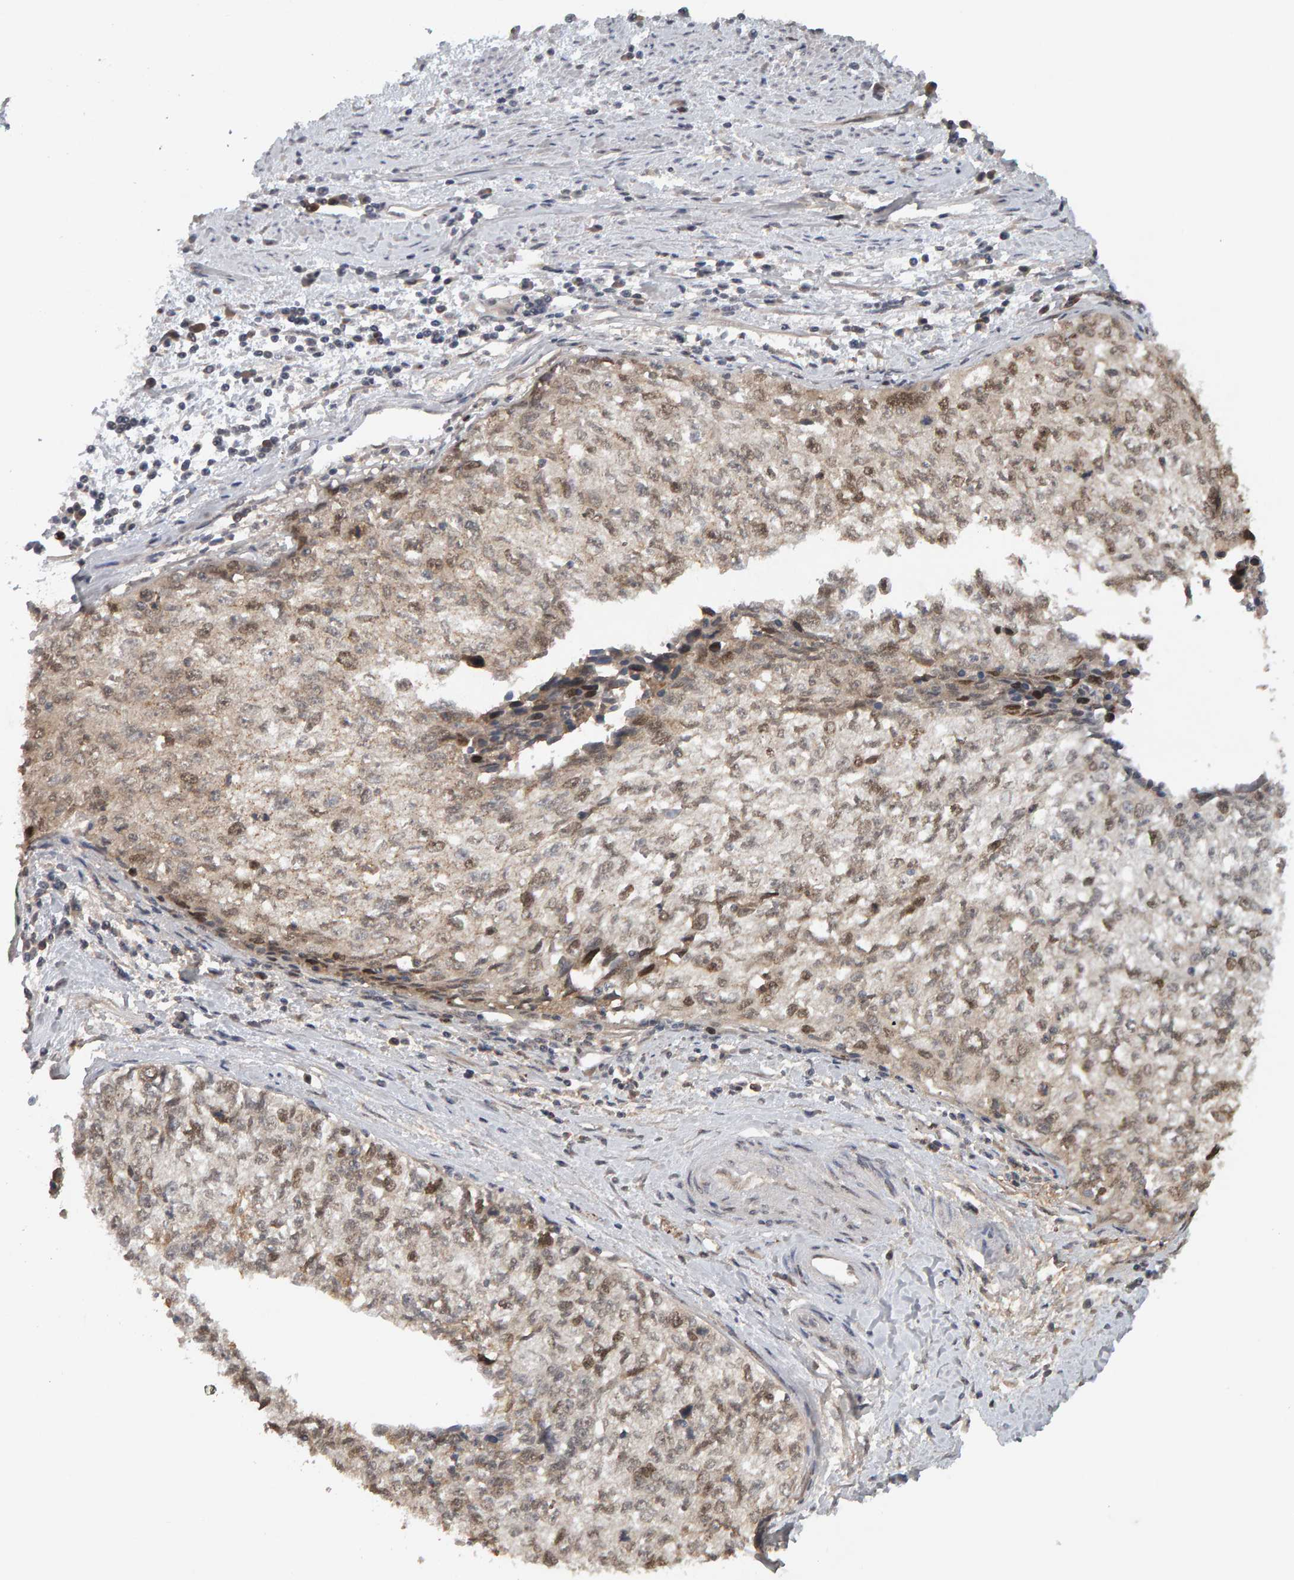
{"staining": {"intensity": "moderate", "quantity": "<25%", "location": "nuclear"}, "tissue": "cervical cancer", "cell_type": "Tumor cells", "image_type": "cancer", "snomed": [{"axis": "morphology", "description": "Squamous cell carcinoma, NOS"}, {"axis": "topography", "description": "Cervix"}], "caption": "Protein expression analysis of human squamous cell carcinoma (cervical) reveals moderate nuclear positivity in approximately <25% of tumor cells.", "gene": "CDCA5", "patient": {"sex": "female", "age": 57}}